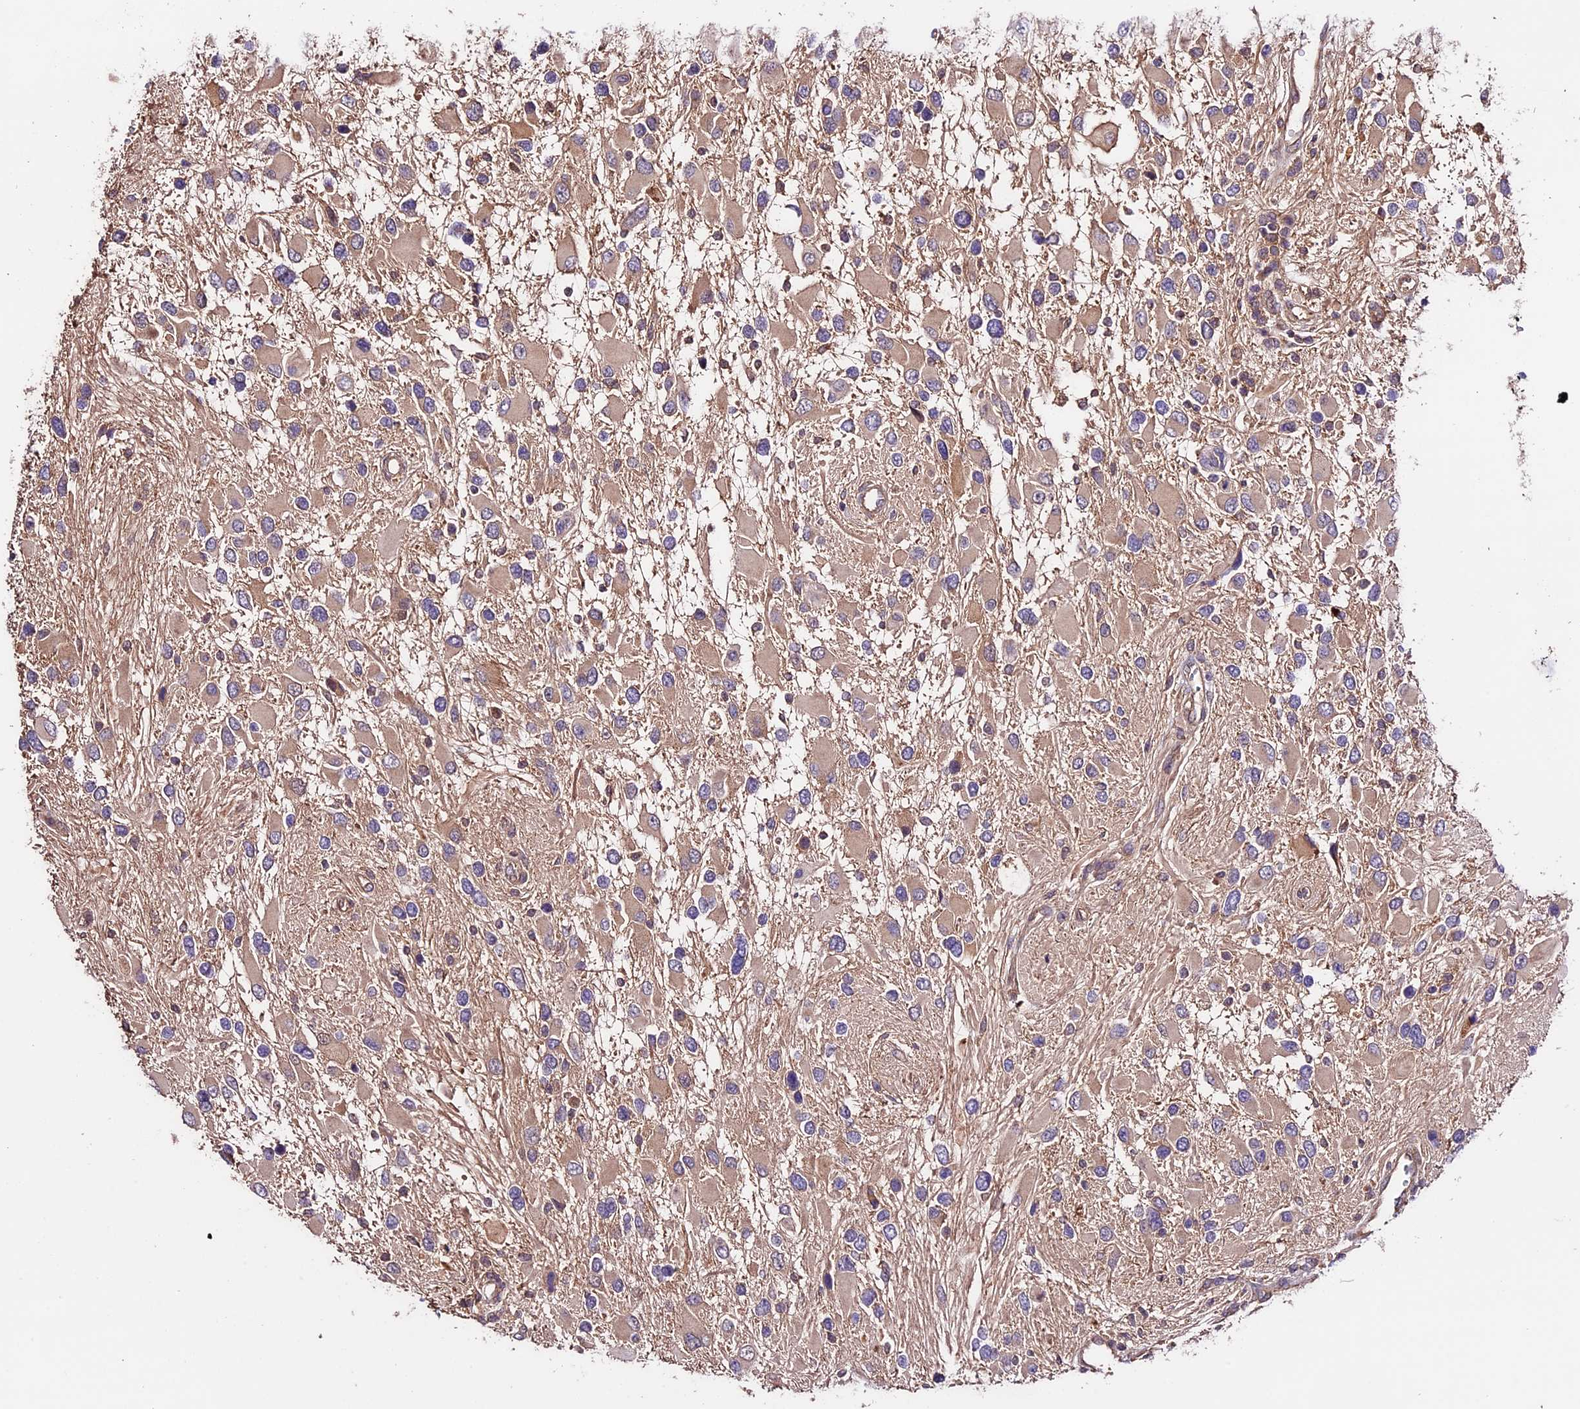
{"staining": {"intensity": "weak", "quantity": "<25%", "location": "cytoplasmic/membranous"}, "tissue": "glioma", "cell_type": "Tumor cells", "image_type": "cancer", "snomed": [{"axis": "morphology", "description": "Glioma, malignant, High grade"}, {"axis": "topography", "description": "Brain"}], "caption": "Tumor cells show no significant positivity in glioma.", "gene": "CES3", "patient": {"sex": "male", "age": 53}}